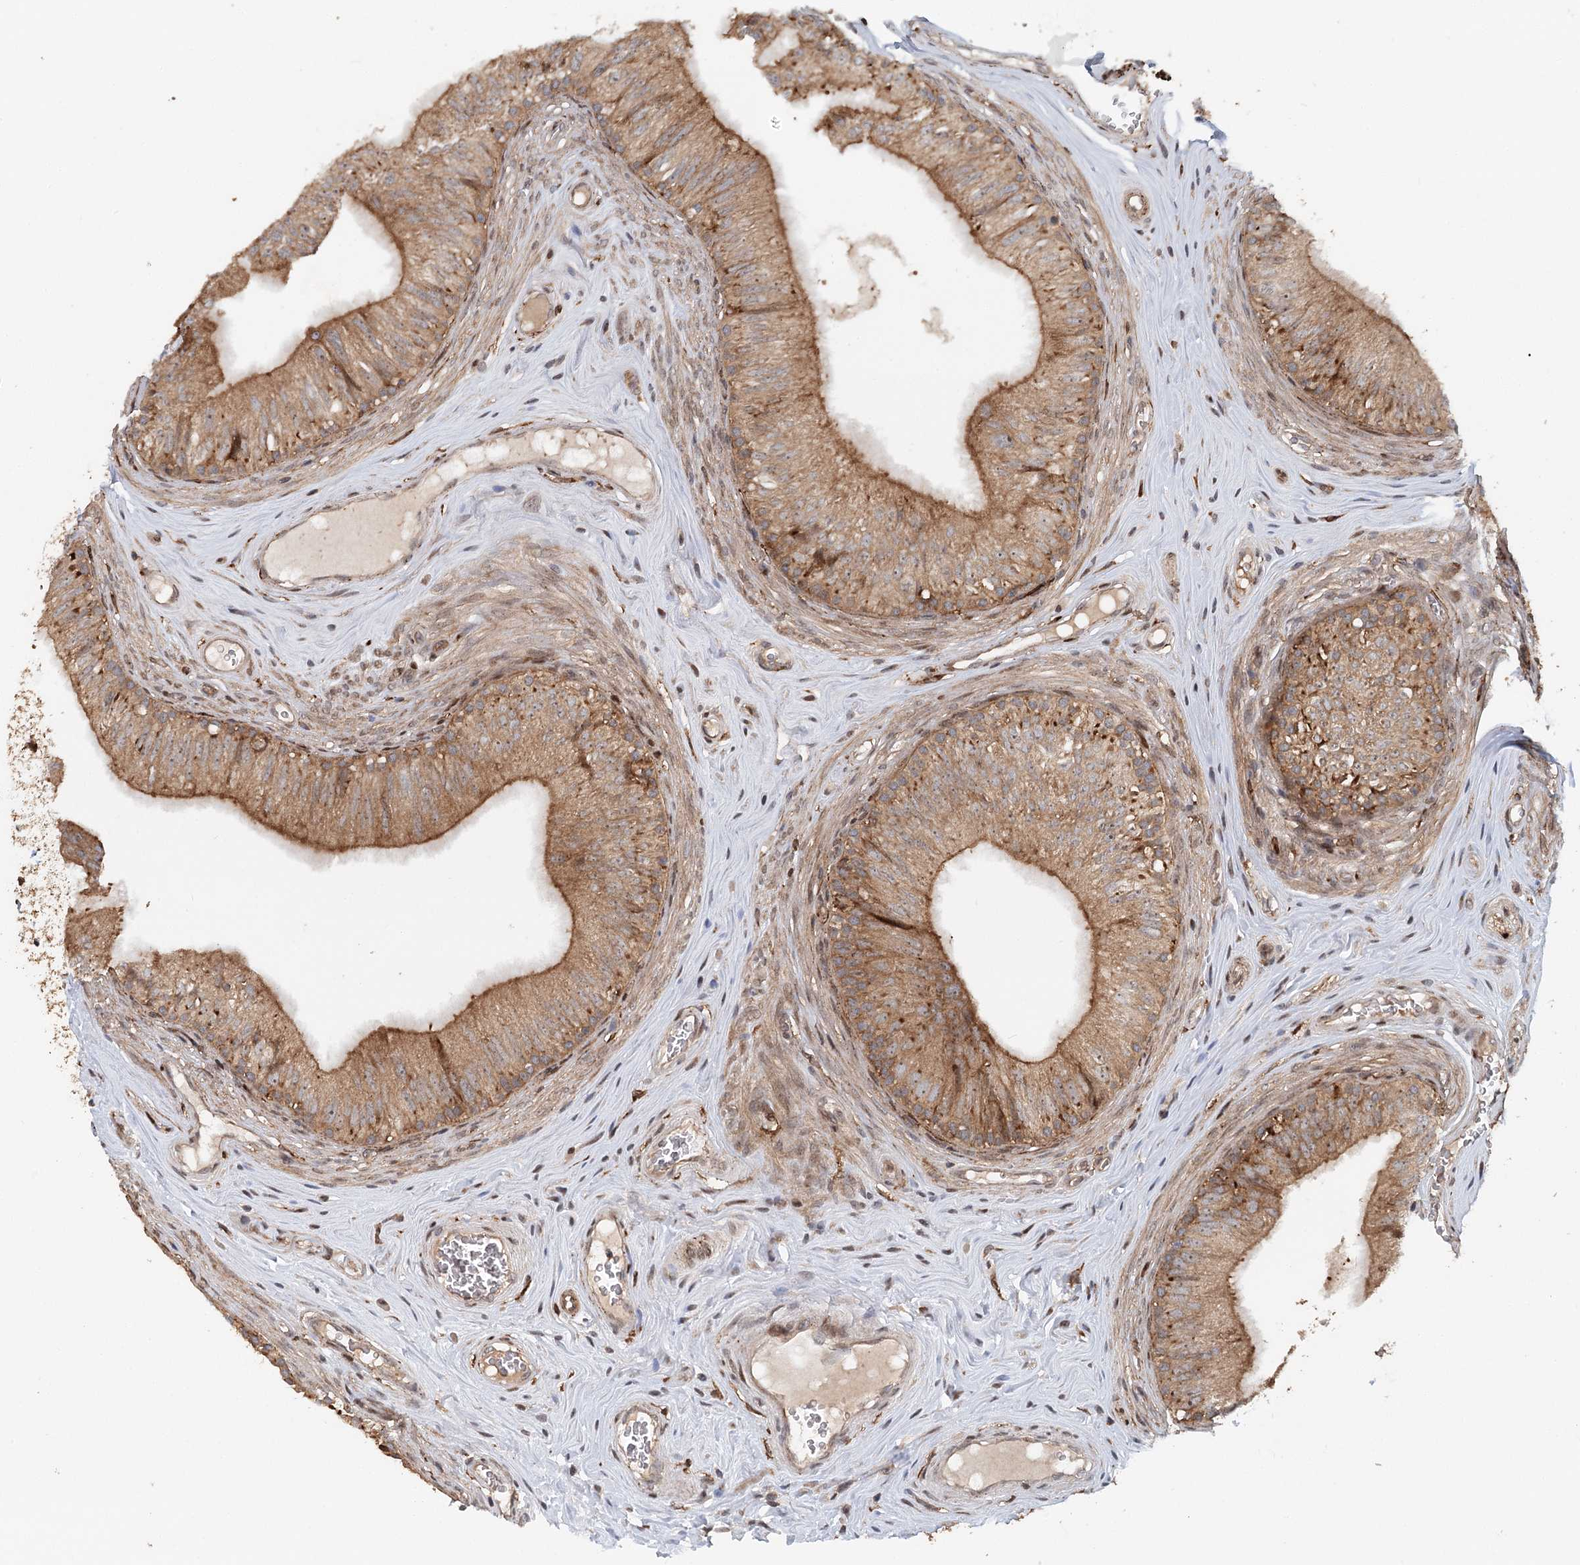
{"staining": {"intensity": "moderate", "quantity": ">75%", "location": "cytoplasmic/membranous,nuclear"}, "tissue": "epididymis", "cell_type": "Glandular cells", "image_type": "normal", "snomed": [{"axis": "morphology", "description": "Normal tissue, NOS"}, {"axis": "topography", "description": "Epididymis"}], "caption": "A medium amount of moderate cytoplasmic/membranous,nuclear positivity is identified in approximately >75% of glandular cells in normal epididymis.", "gene": "RNF111", "patient": {"sex": "male", "age": 46}}